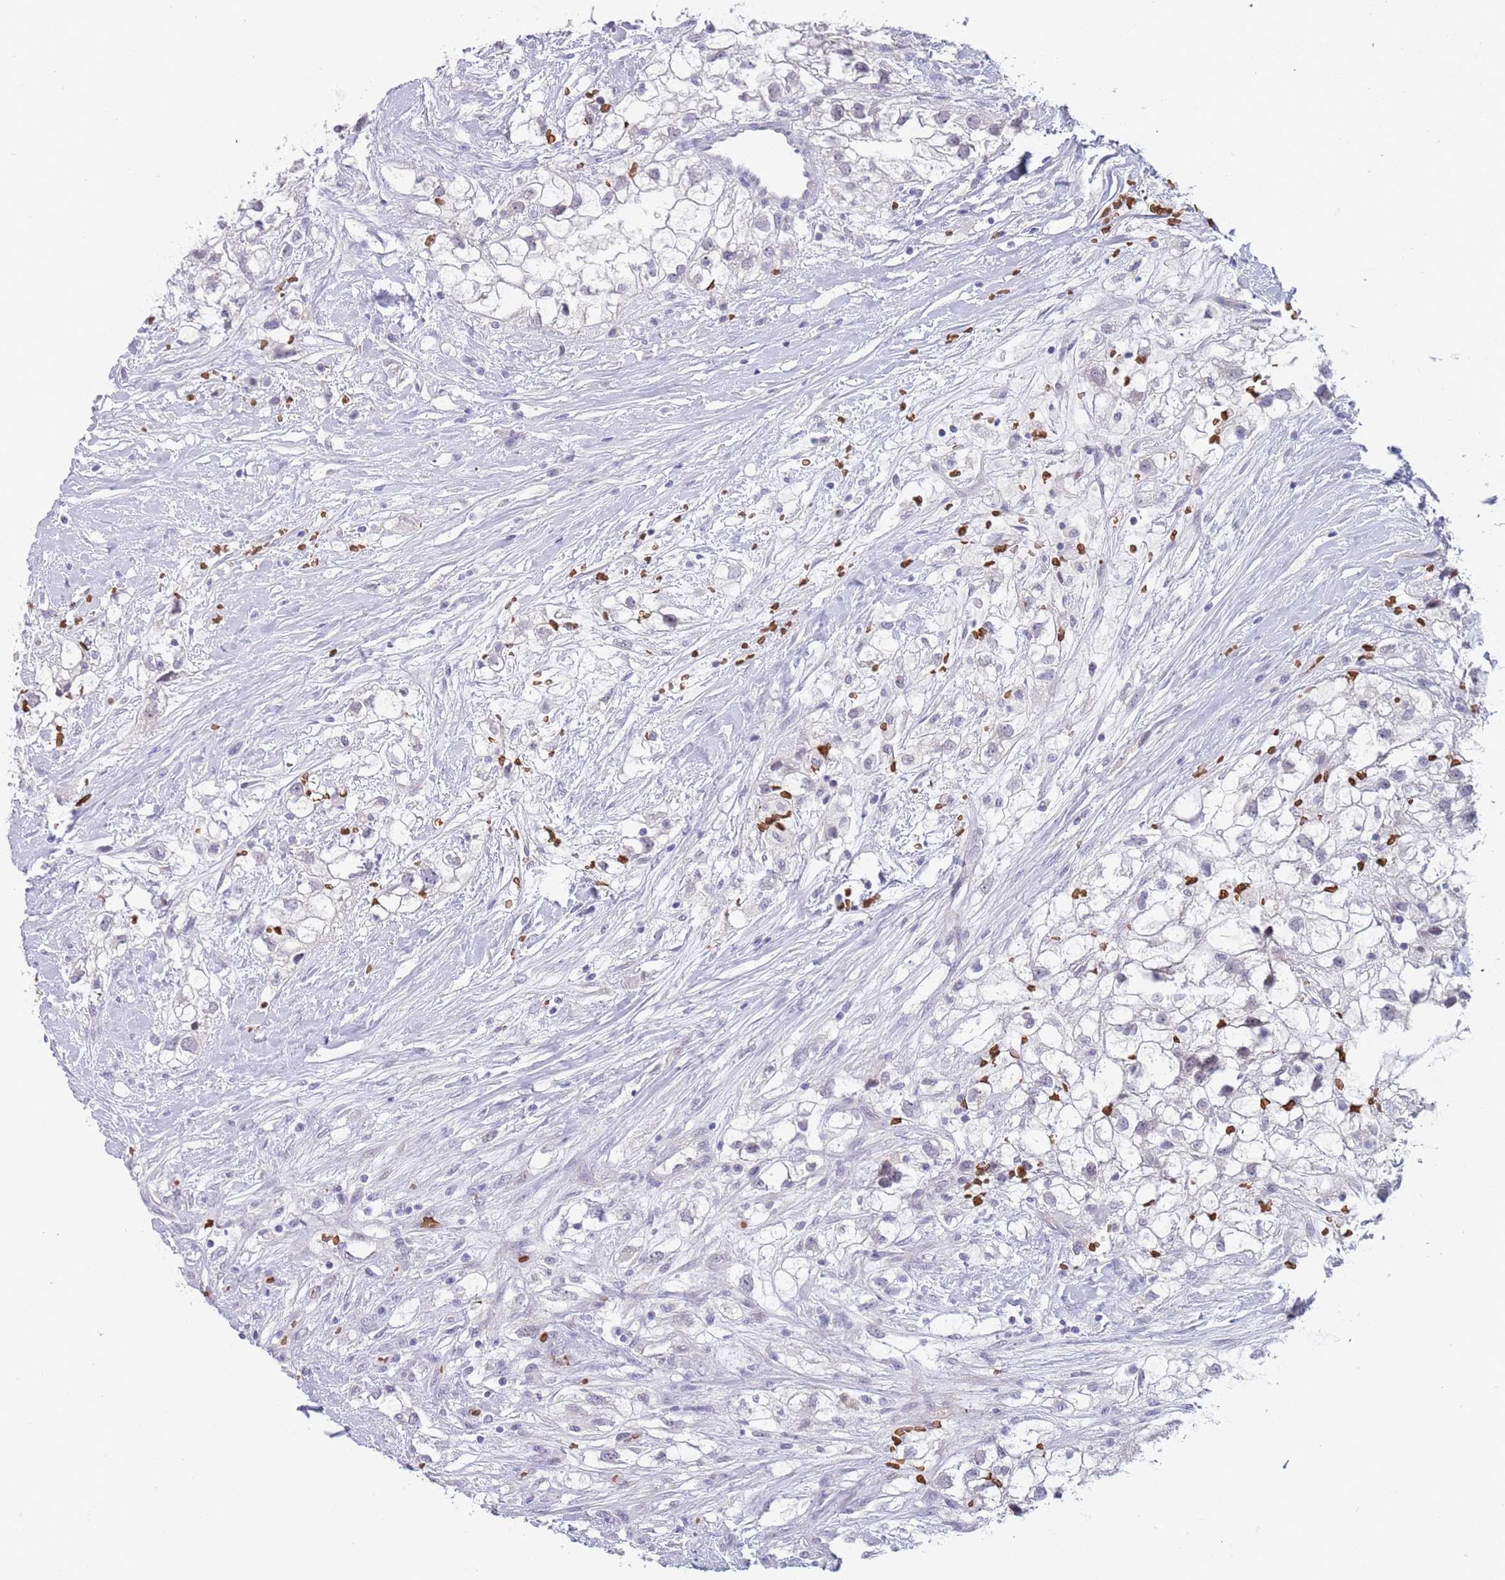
{"staining": {"intensity": "negative", "quantity": "none", "location": "none"}, "tissue": "renal cancer", "cell_type": "Tumor cells", "image_type": "cancer", "snomed": [{"axis": "morphology", "description": "Adenocarcinoma, NOS"}, {"axis": "topography", "description": "Kidney"}], "caption": "High magnification brightfield microscopy of renal cancer (adenocarcinoma) stained with DAB (3,3'-diaminobenzidine) (brown) and counterstained with hematoxylin (blue): tumor cells show no significant expression.", "gene": "LYPD6B", "patient": {"sex": "male", "age": 59}}